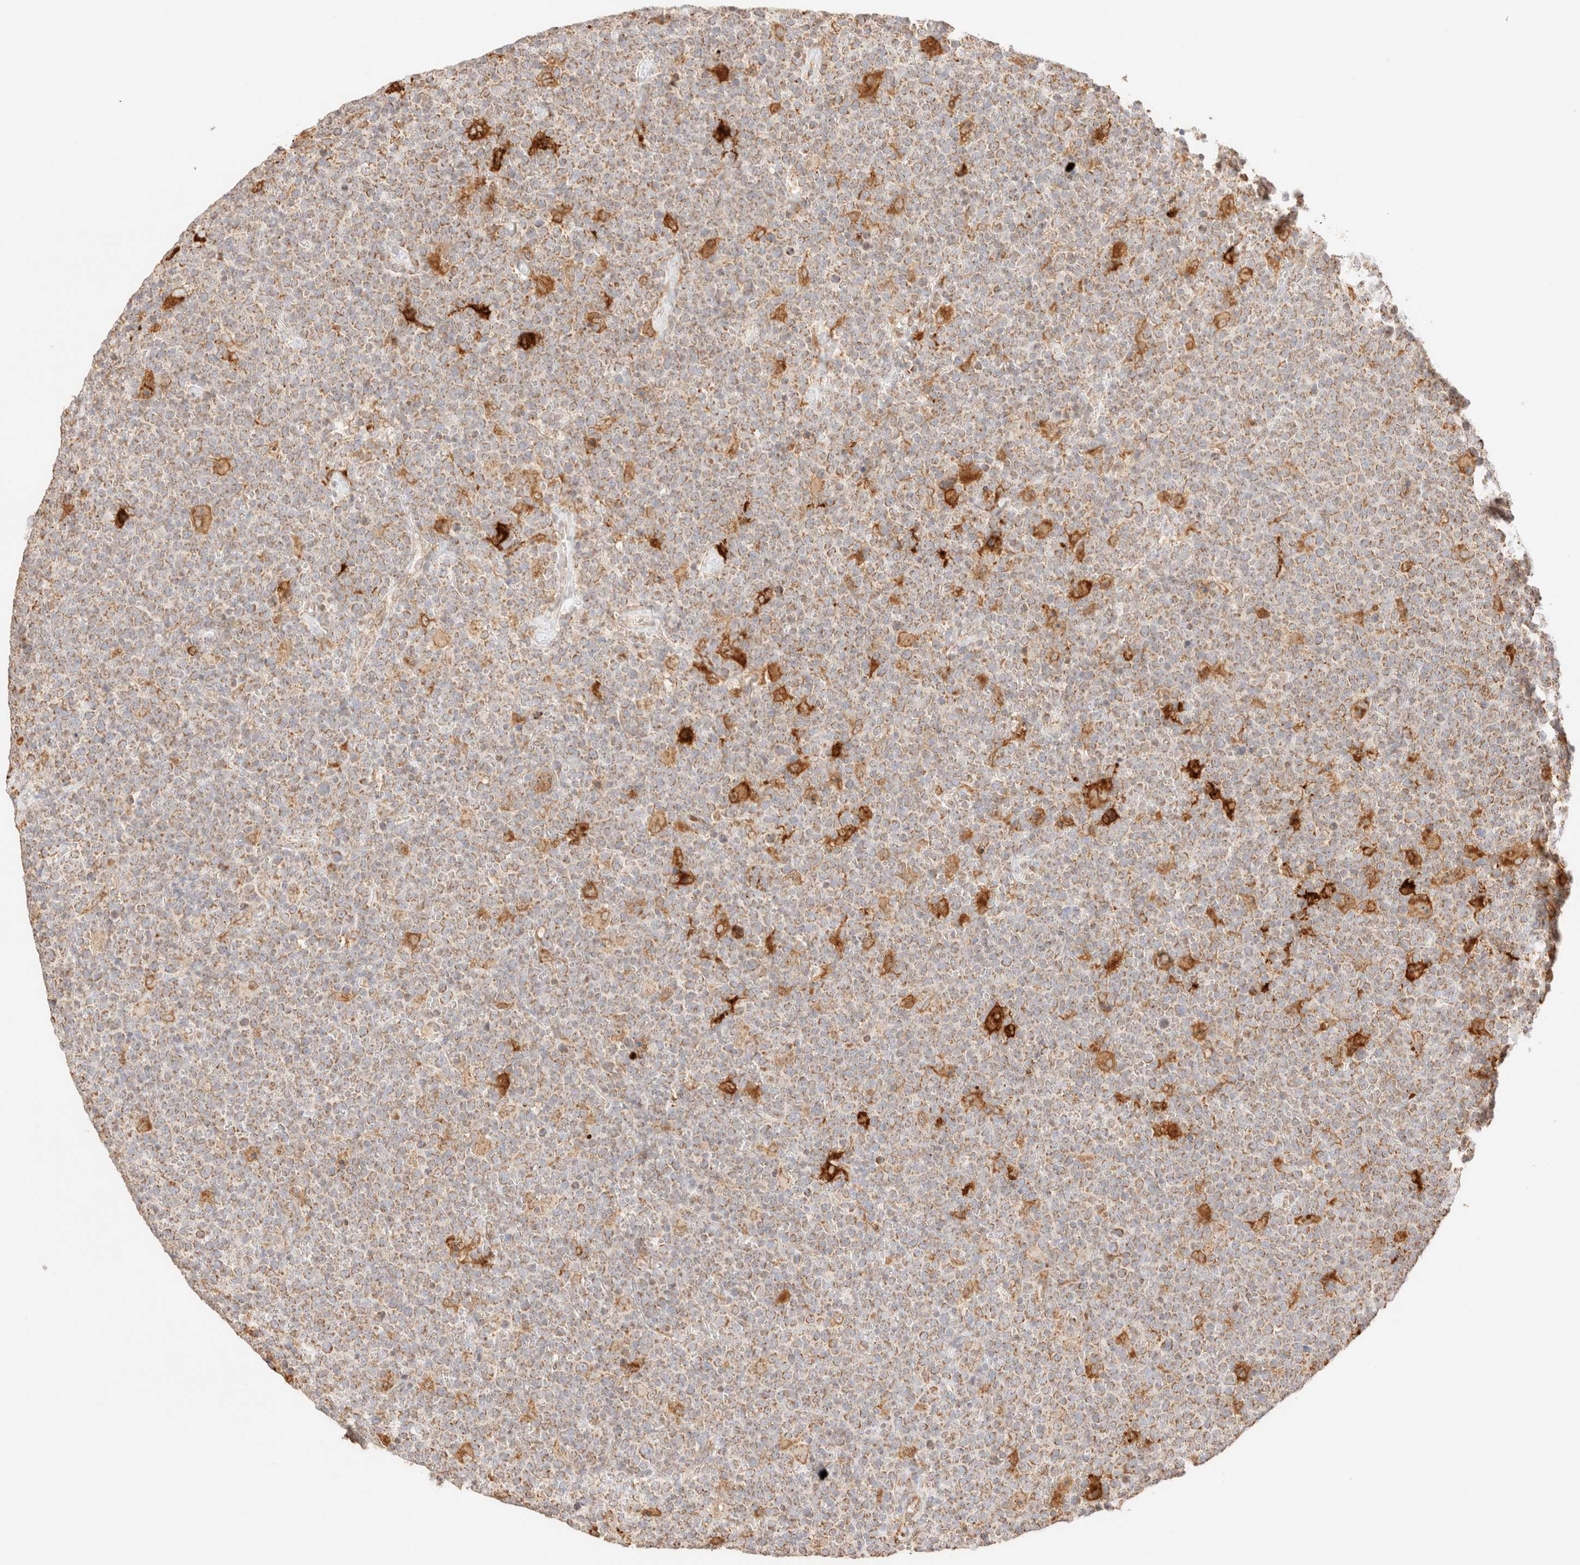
{"staining": {"intensity": "weak", "quantity": "25%-75%", "location": "cytoplasmic/membranous"}, "tissue": "lymphoma", "cell_type": "Tumor cells", "image_type": "cancer", "snomed": [{"axis": "morphology", "description": "Malignant lymphoma, non-Hodgkin's type, High grade"}, {"axis": "topography", "description": "Lymph node"}], "caption": "Malignant lymphoma, non-Hodgkin's type (high-grade) was stained to show a protein in brown. There is low levels of weak cytoplasmic/membranous staining in about 25%-75% of tumor cells.", "gene": "TACO1", "patient": {"sex": "male", "age": 61}}